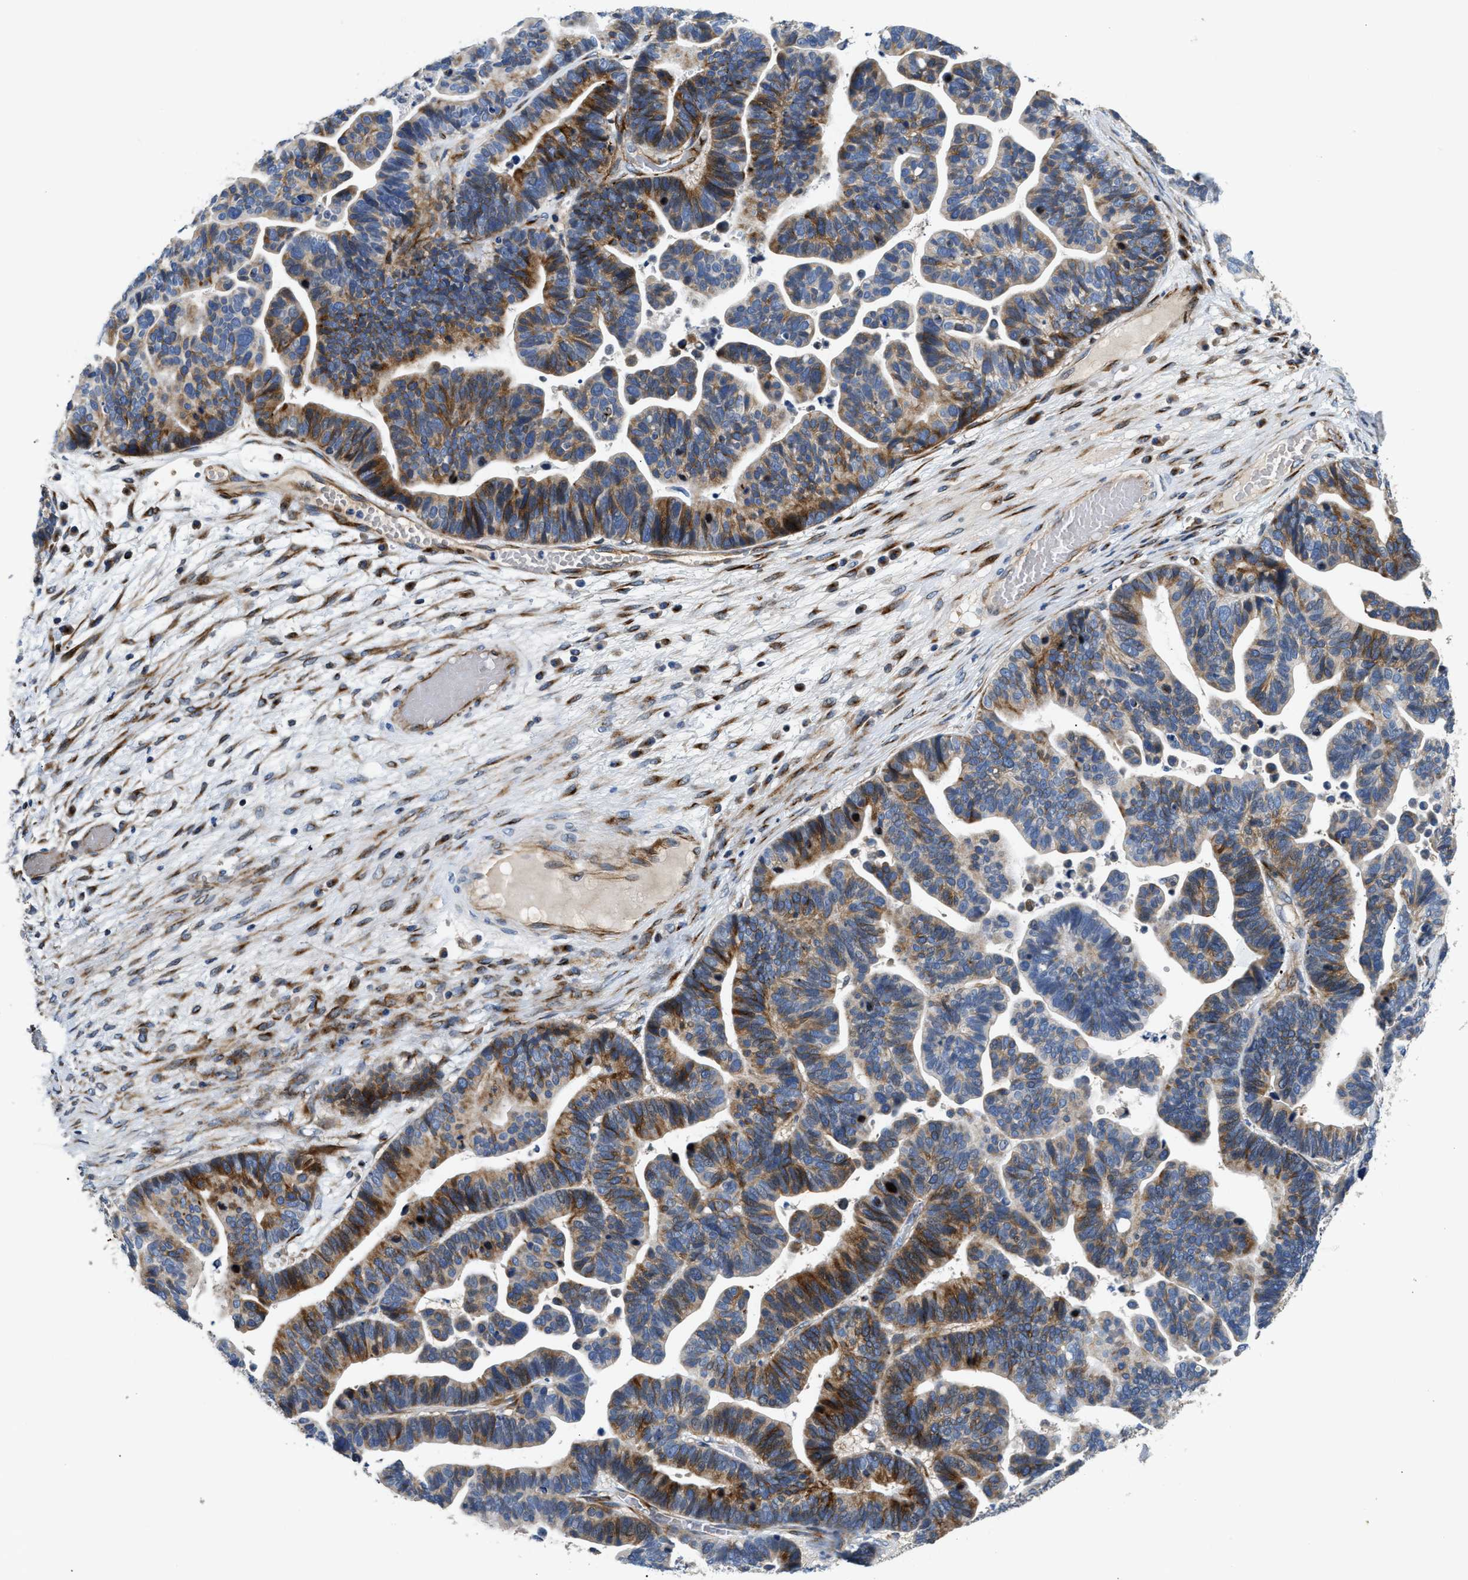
{"staining": {"intensity": "moderate", "quantity": "25%-75%", "location": "cytoplasmic/membranous"}, "tissue": "ovarian cancer", "cell_type": "Tumor cells", "image_type": "cancer", "snomed": [{"axis": "morphology", "description": "Cystadenocarcinoma, serous, NOS"}, {"axis": "topography", "description": "Ovary"}], "caption": "Immunohistochemical staining of ovarian serous cystadenocarcinoma reveals moderate cytoplasmic/membranous protein expression in approximately 25%-75% of tumor cells. (DAB IHC with brightfield microscopy, high magnification).", "gene": "IL17RC", "patient": {"sex": "female", "age": 56}}